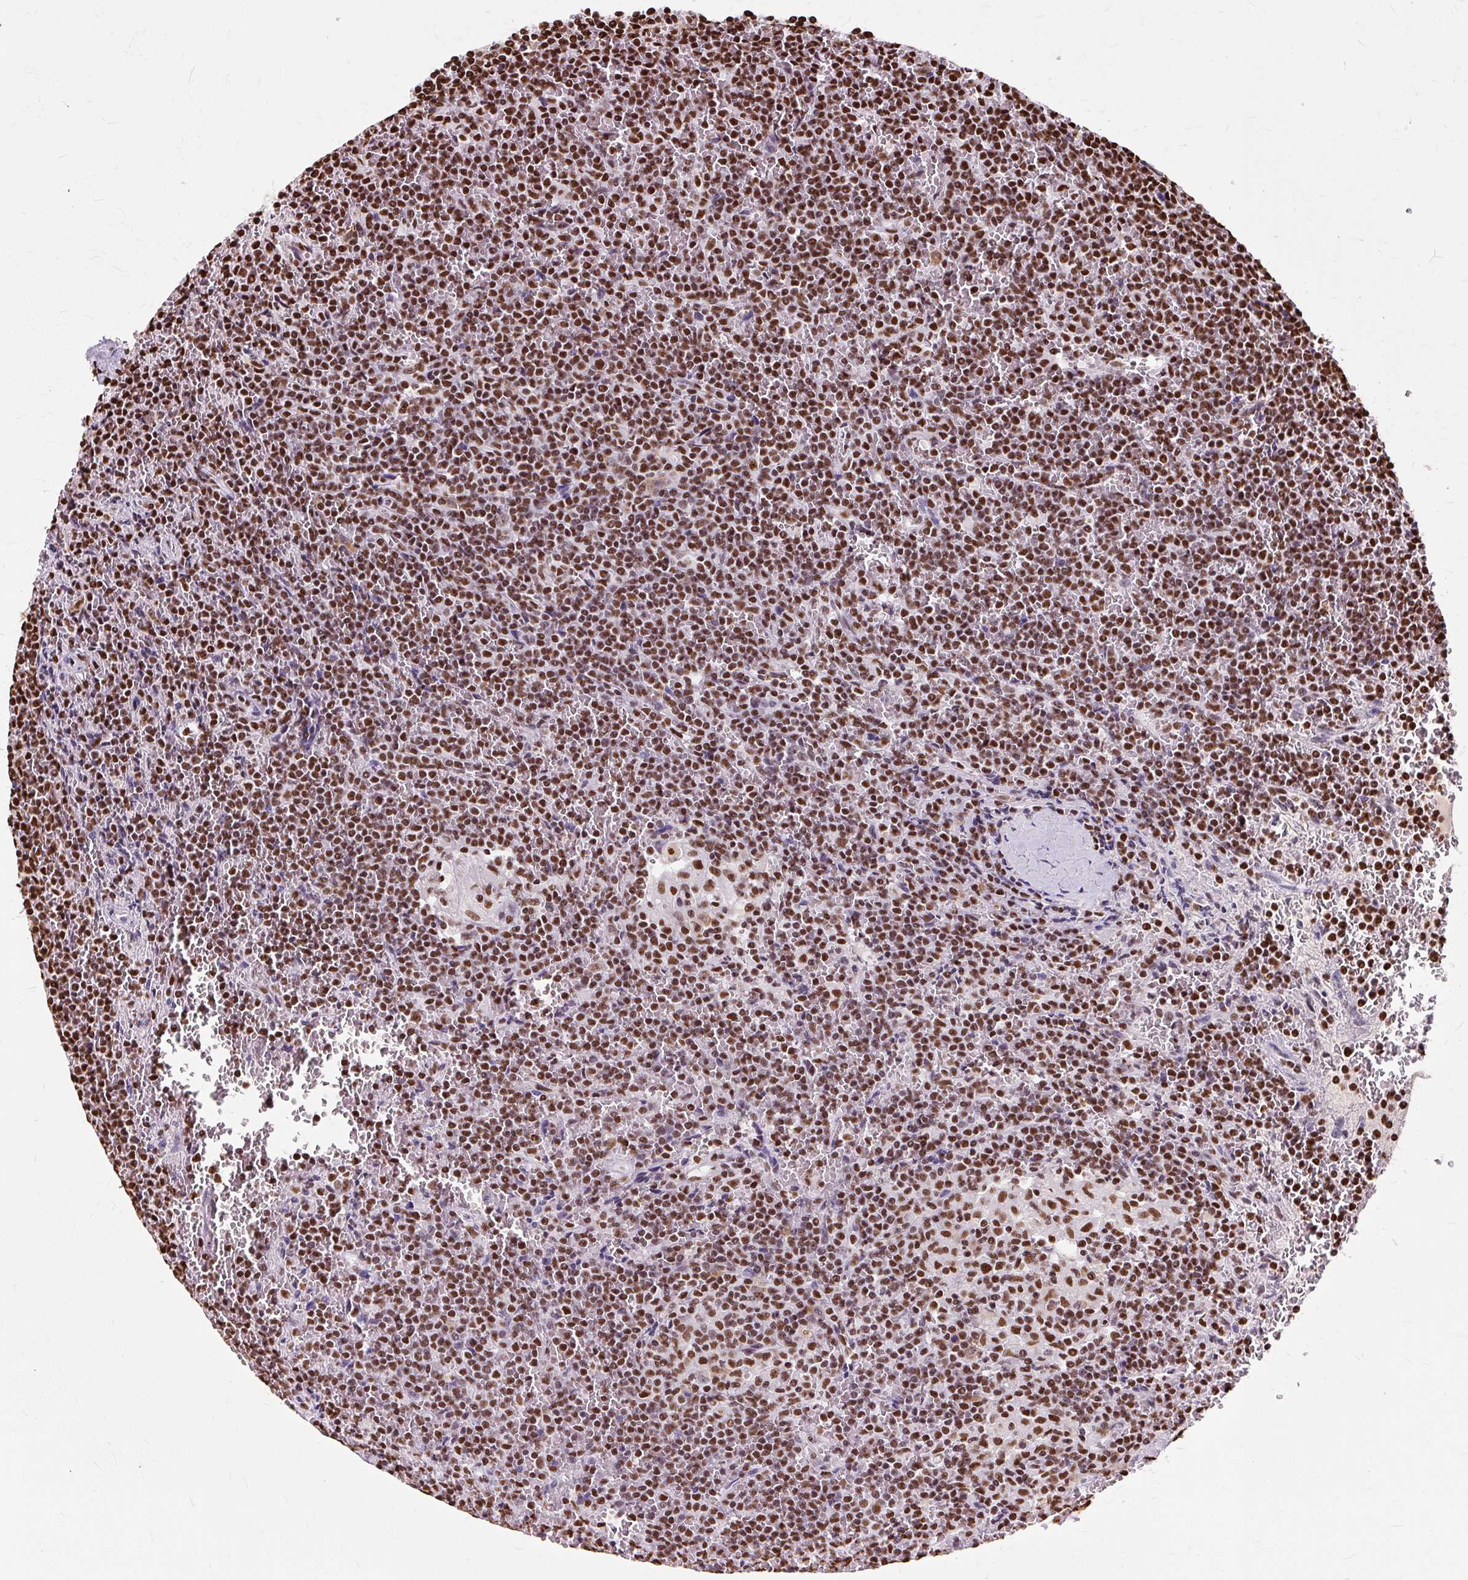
{"staining": {"intensity": "strong", "quantity": ">75%", "location": "nuclear"}, "tissue": "lymphoma", "cell_type": "Tumor cells", "image_type": "cancer", "snomed": [{"axis": "morphology", "description": "Malignant lymphoma, non-Hodgkin's type, Low grade"}, {"axis": "topography", "description": "Spleen"}], "caption": "Immunohistochemical staining of human low-grade malignant lymphoma, non-Hodgkin's type demonstrates high levels of strong nuclear staining in approximately >75% of tumor cells.", "gene": "XRCC6", "patient": {"sex": "female", "age": 19}}